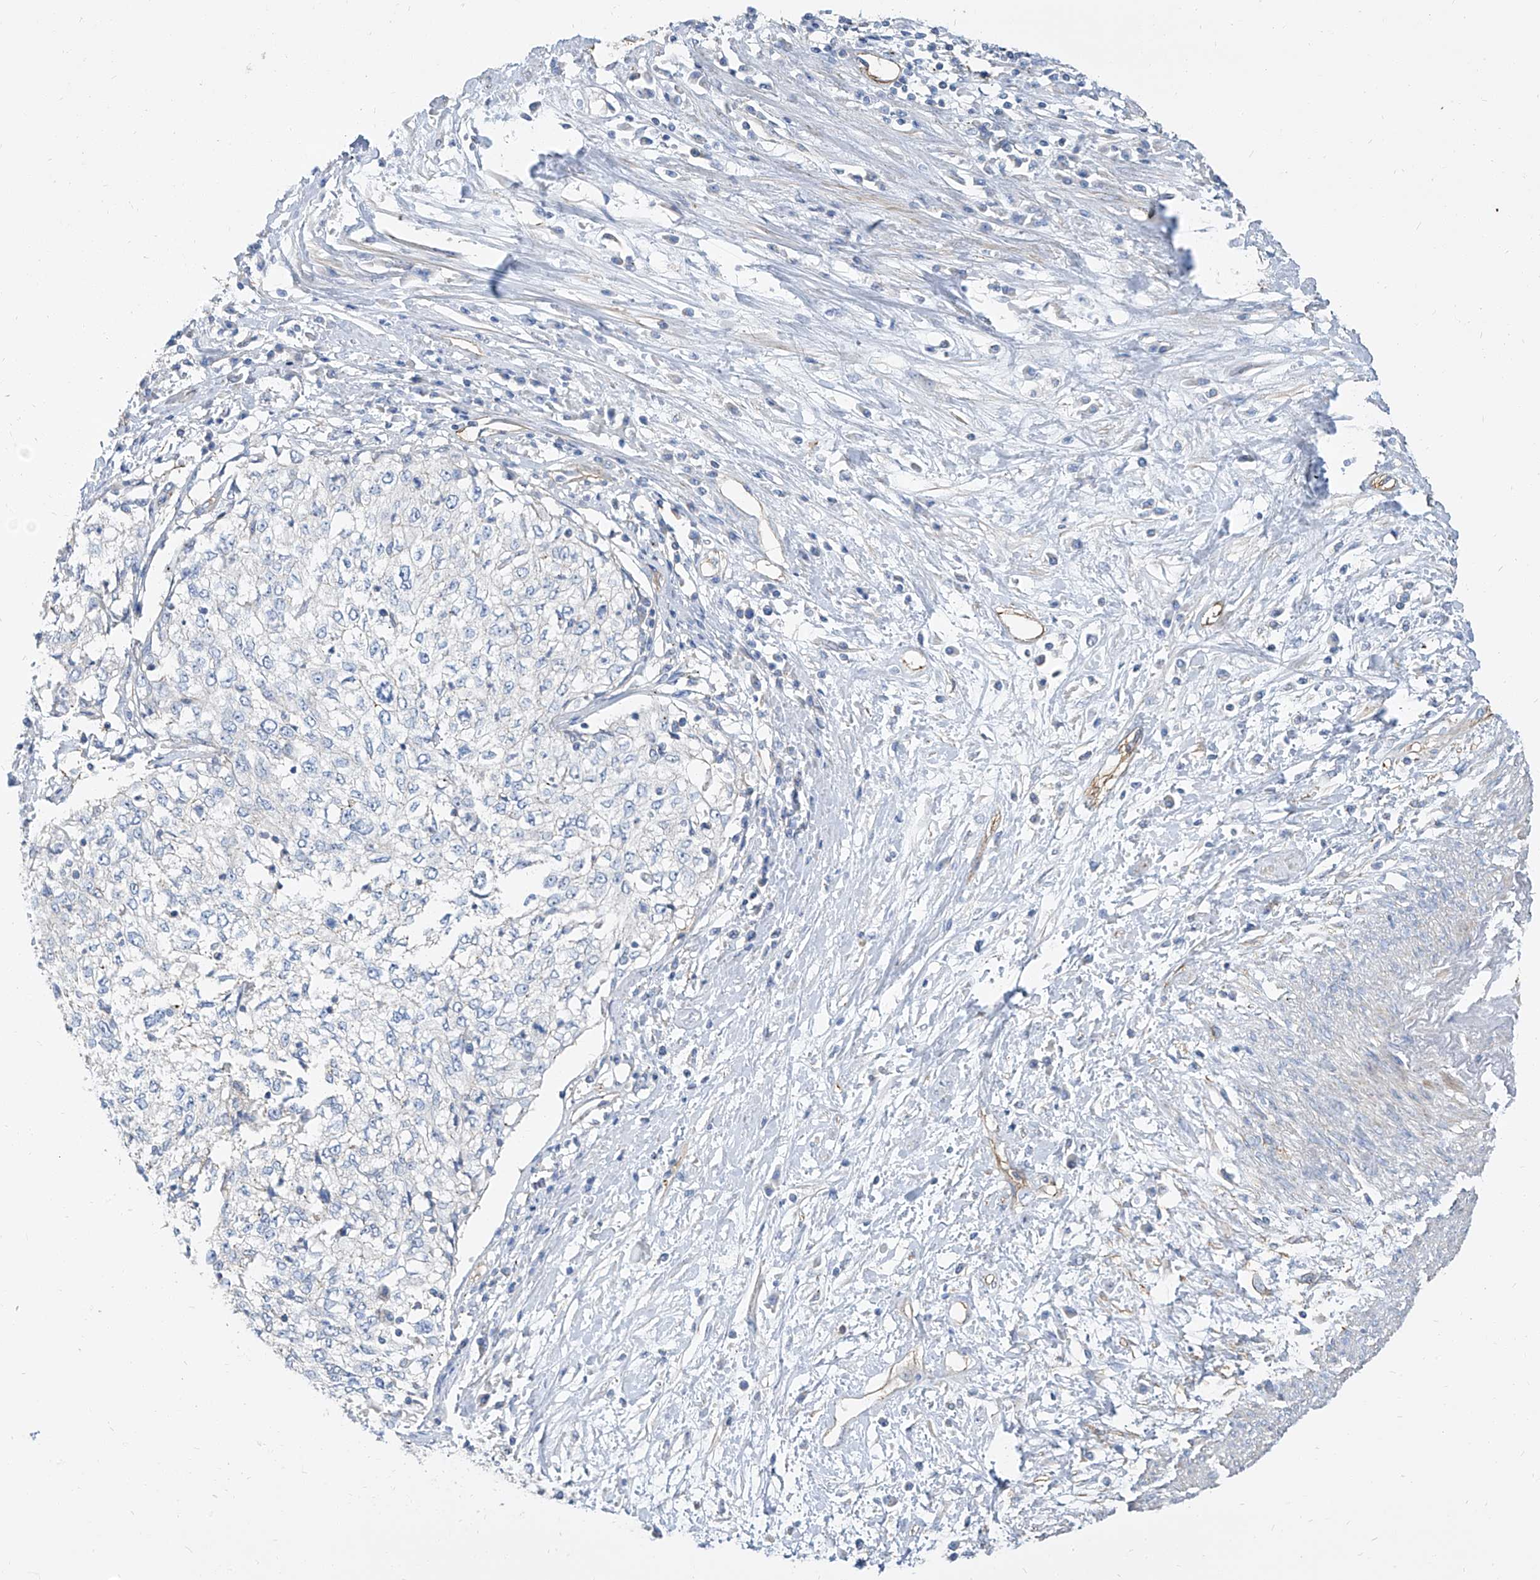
{"staining": {"intensity": "negative", "quantity": "none", "location": "none"}, "tissue": "cervical cancer", "cell_type": "Tumor cells", "image_type": "cancer", "snomed": [{"axis": "morphology", "description": "Squamous cell carcinoma, NOS"}, {"axis": "topography", "description": "Cervix"}], "caption": "A photomicrograph of cervical cancer stained for a protein displays no brown staining in tumor cells.", "gene": "TXLNB", "patient": {"sex": "female", "age": 57}}